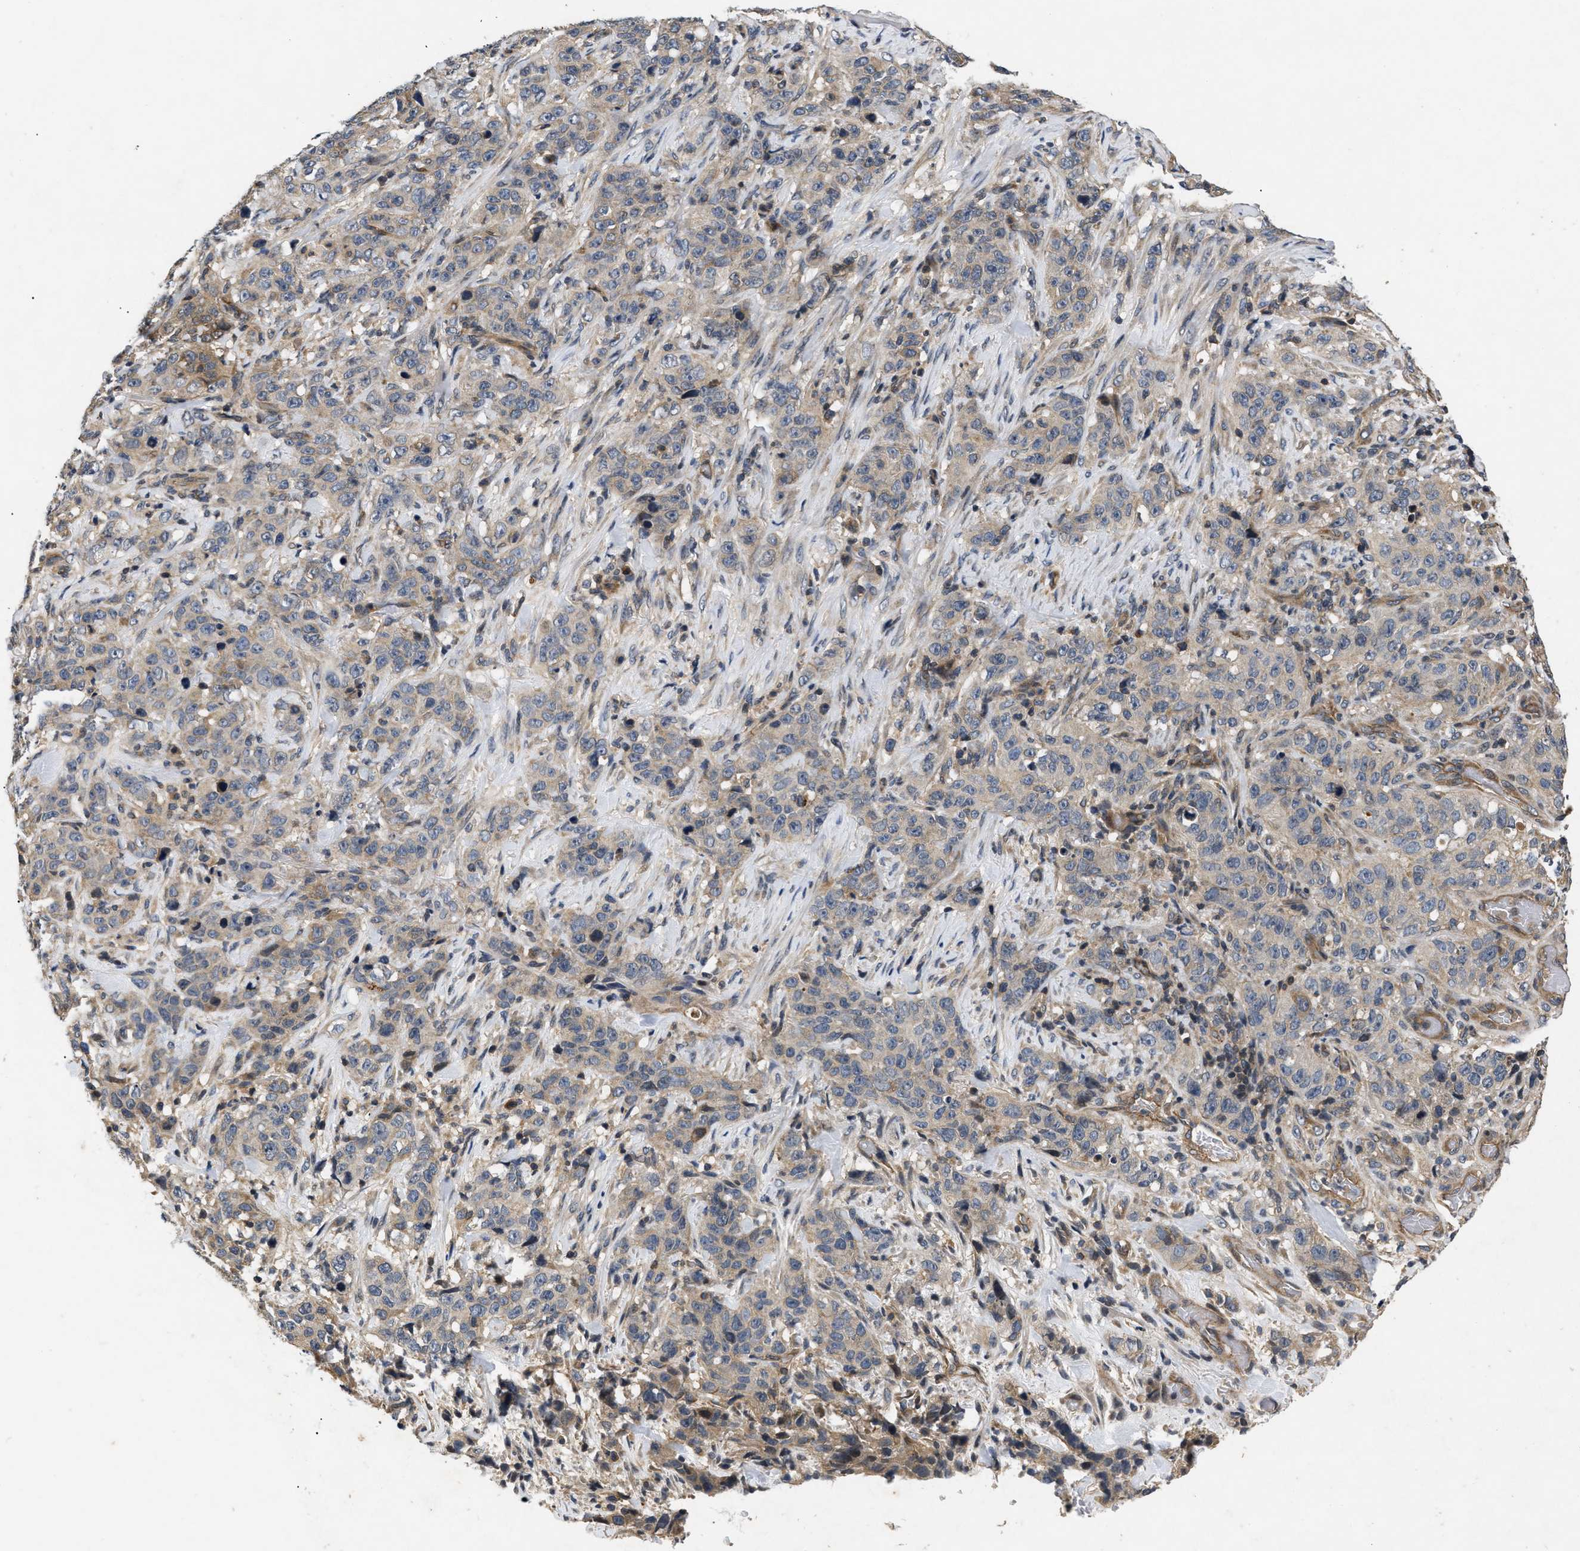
{"staining": {"intensity": "weak", "quantity": "25%-75%", "location": "cytoplasmic/membranous"}, "tissue": "stomach cancer", "cell_type": "Tumor cells", "image_type": "cancer", "snomed": [{"axis": "morphology", "description": "Adenocarcinoma, NOS"}, {"axis": "topography", "description": "Stomach"}], "caption": "Weak cytoplasmic/membranous expression for a protein is appreciated in approximately 25%-75% of tumor cells of stomach cancer (adenocarcinoma) using immunohistochemistry.", "gene": "HMGCR", "patient": {"sex": "male", "age": 48}}